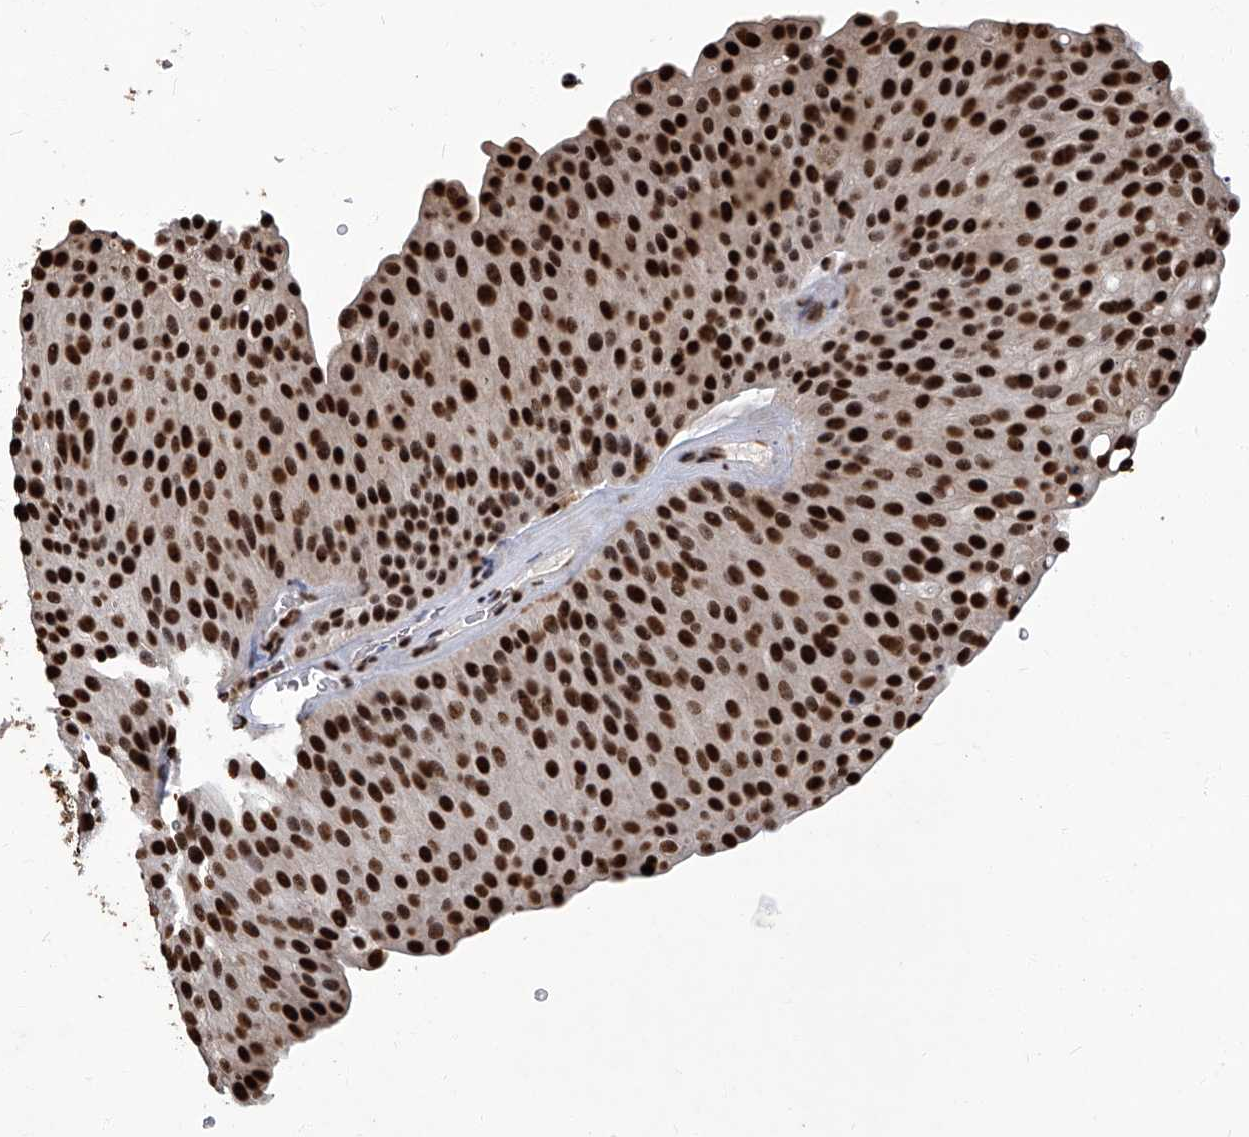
{"staining": {"intensity": "strong", "quantity": ">75%", "location": "nuclear"}, "tissue": "urothelial cancer", "cell_type": "Tumor cells", "image_type": "cancer", "snomed": [{"axis": "morphology", "description": "Urothelial carcinoma, Low grade"}, {"axis": "topography", "description": "Smooth muscle"}, {"axis": "topography", "description": "Urinary bladder"}], "caption": "Protein positivity by immunohistochemistry (IHC) displays strong nuclear staining in approximately >75% of tumor cells in urothelial cancer. Ihc stains the protein of interest in brown and the nuclei are stained blue.", "gene": "HBP1", "patient": {"sex": "male", "age": 60}}